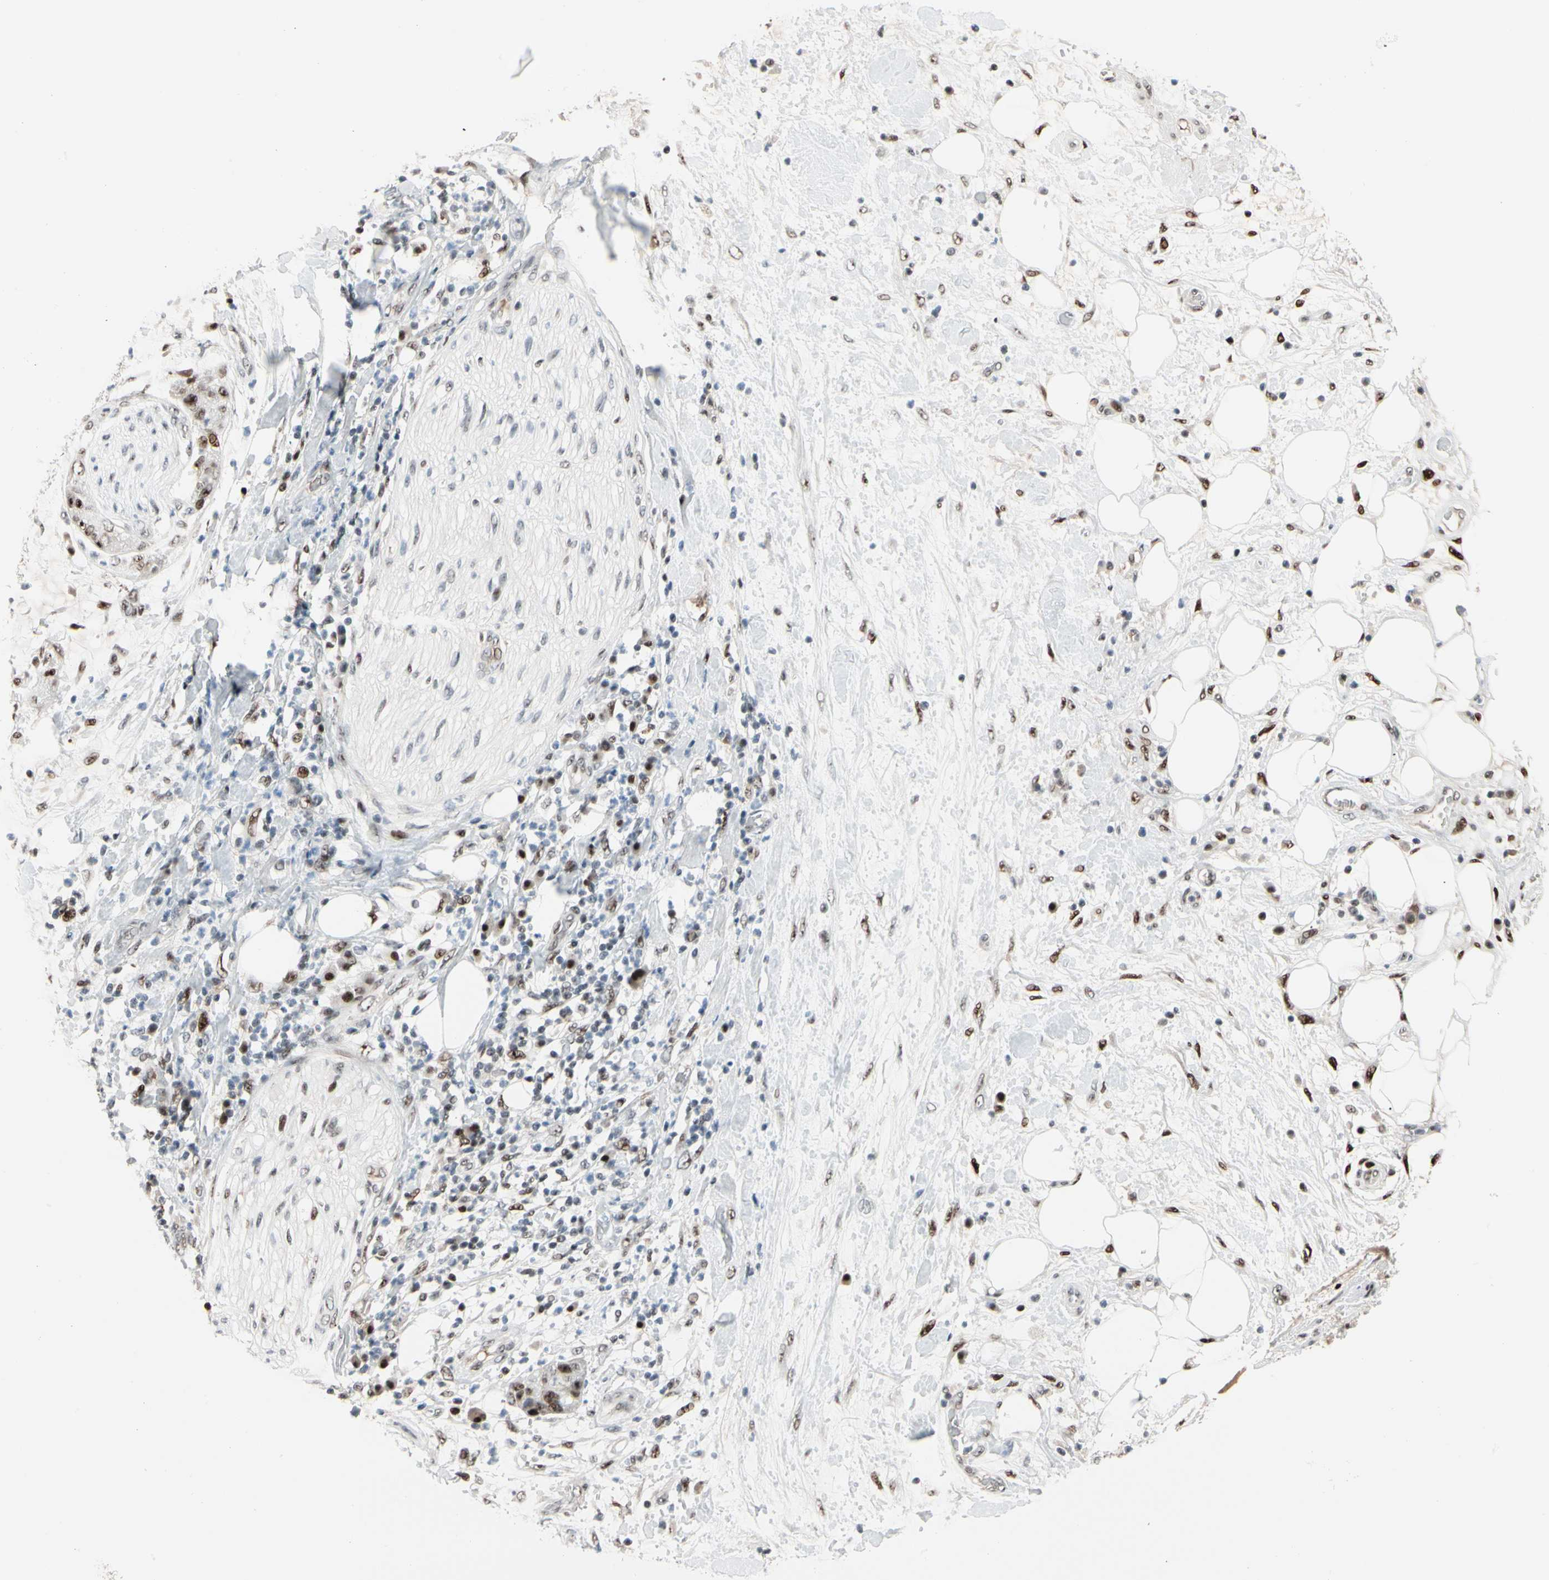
{"staining": {"intensity": "moderate", "quantity": "25%-75%", "location": "nuclear"}, "tissue": "pancreatic cancer", "cell_type": "Tumor cells", "image_type": "cancer", "snomed": [{"axis": "morphology", "description": "Adenocarcinoma, NOS"}, {"axis": "topography", "description": "Pancreas"}], "caption": "This histopathology image shows immunohistochemistry (IHC) staining of pancreatic adenocarcinoma, with medium moderate nuclear expression in approximately 25%-75% of tumor cells.", "gene": "FOXO3", "patient": {"sex": "female", "age": 78}}